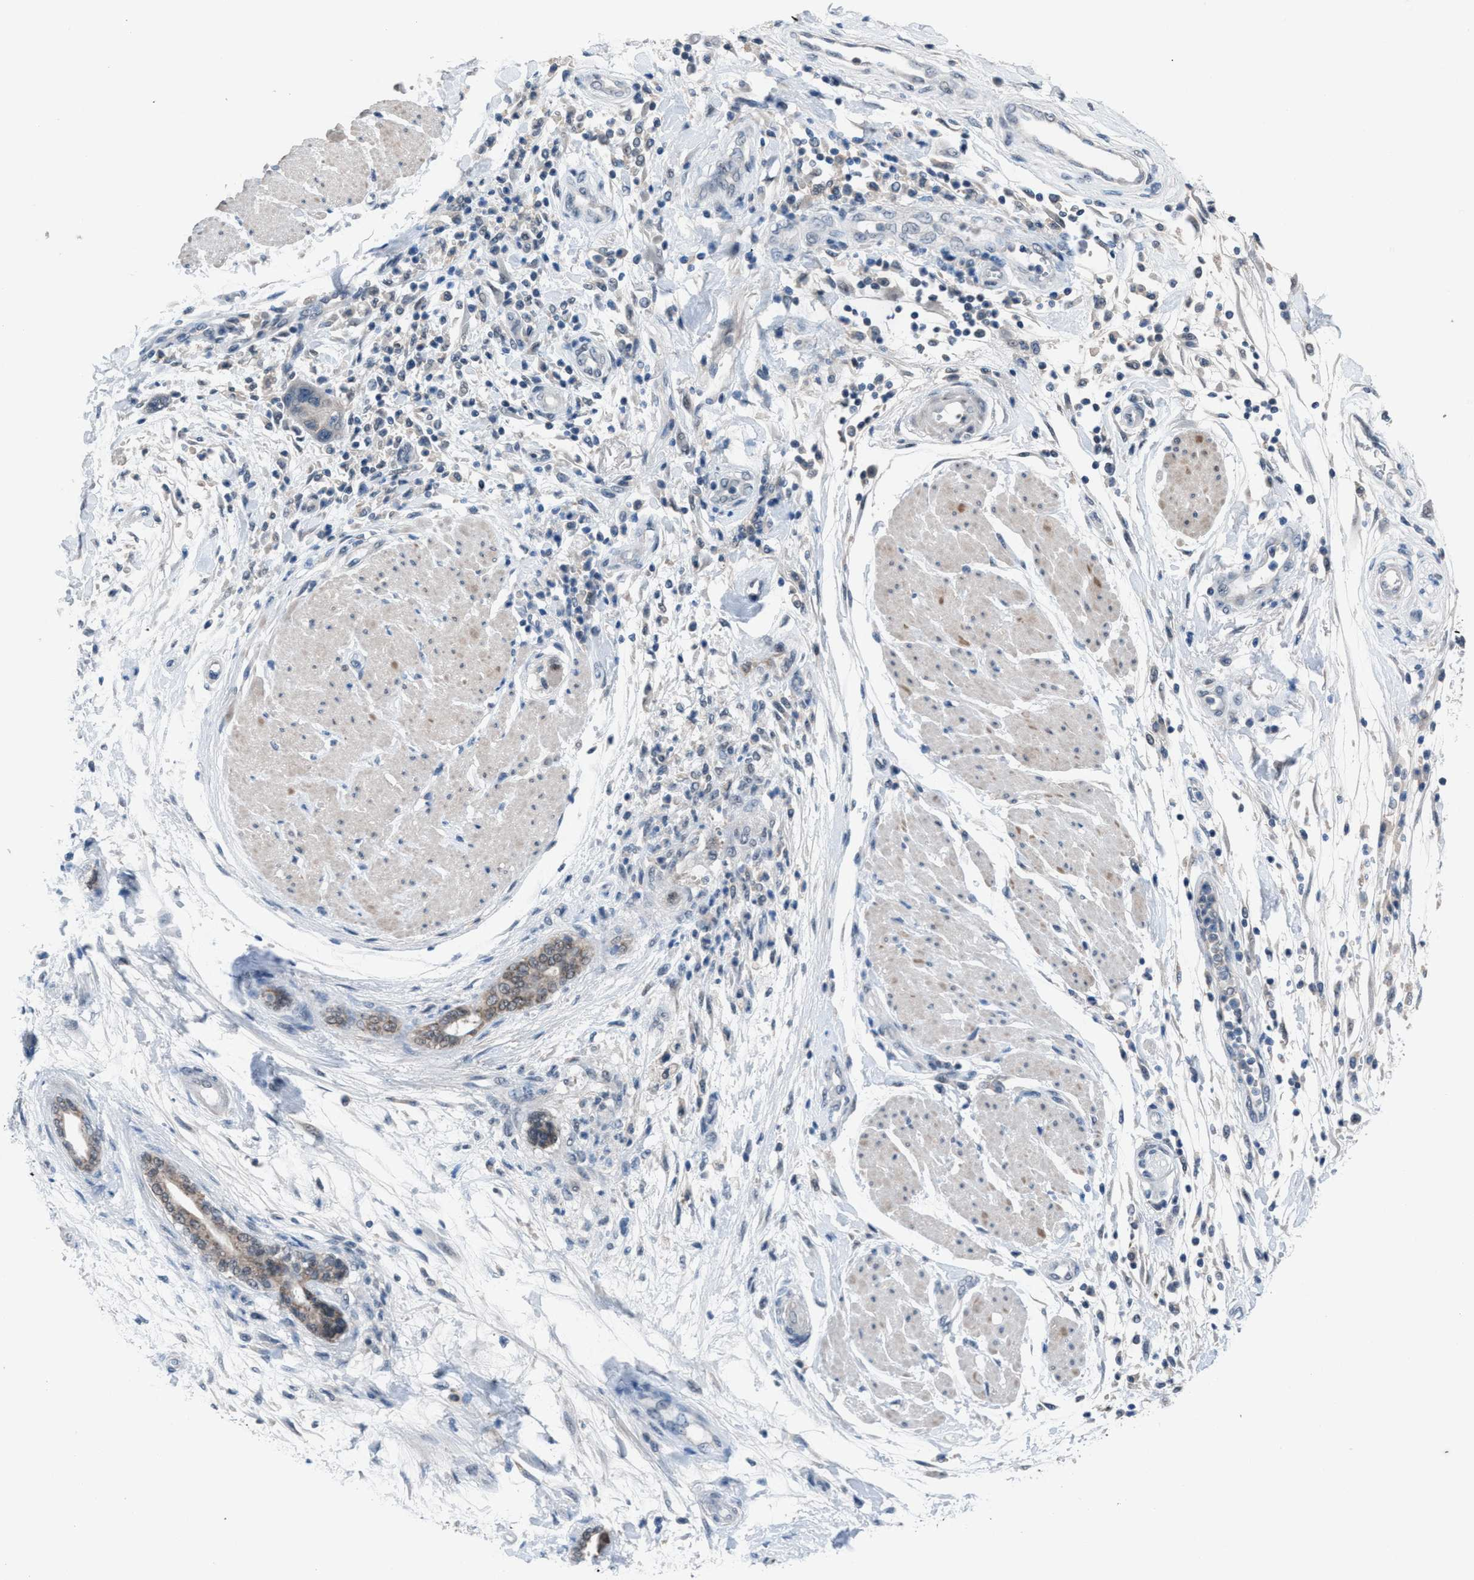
{"staining": {"intensity": "weak", "quantity": ">75%", "location": "cytoplasmic/membranous"}, "tissue": "pancreatic cancer", "cell_type": "Tumor cells", "image_type": "cancer", "snomed": [{"axis": "morphology", "description": "Normal tissue, NOS"}, {"axis": "morphology", "description": "Adenocarcinoma, NOS"}, {"axis": "topography", "description": "Pancreas"}], "caption": "Pancreatic adenocarcinoma was stained to show a protein in brown. There is low levels of weak cytoplasmic/membranous expression in approximately >75% of tumor cells. (Stains: DAB (3,3'-diaminobenzidine) in brown, nuclei in blue, Microscopy: brightfield microscopy at high magnification).", "gene": "ANAPC11", "patient": {"sex": "female", "age": 71}}